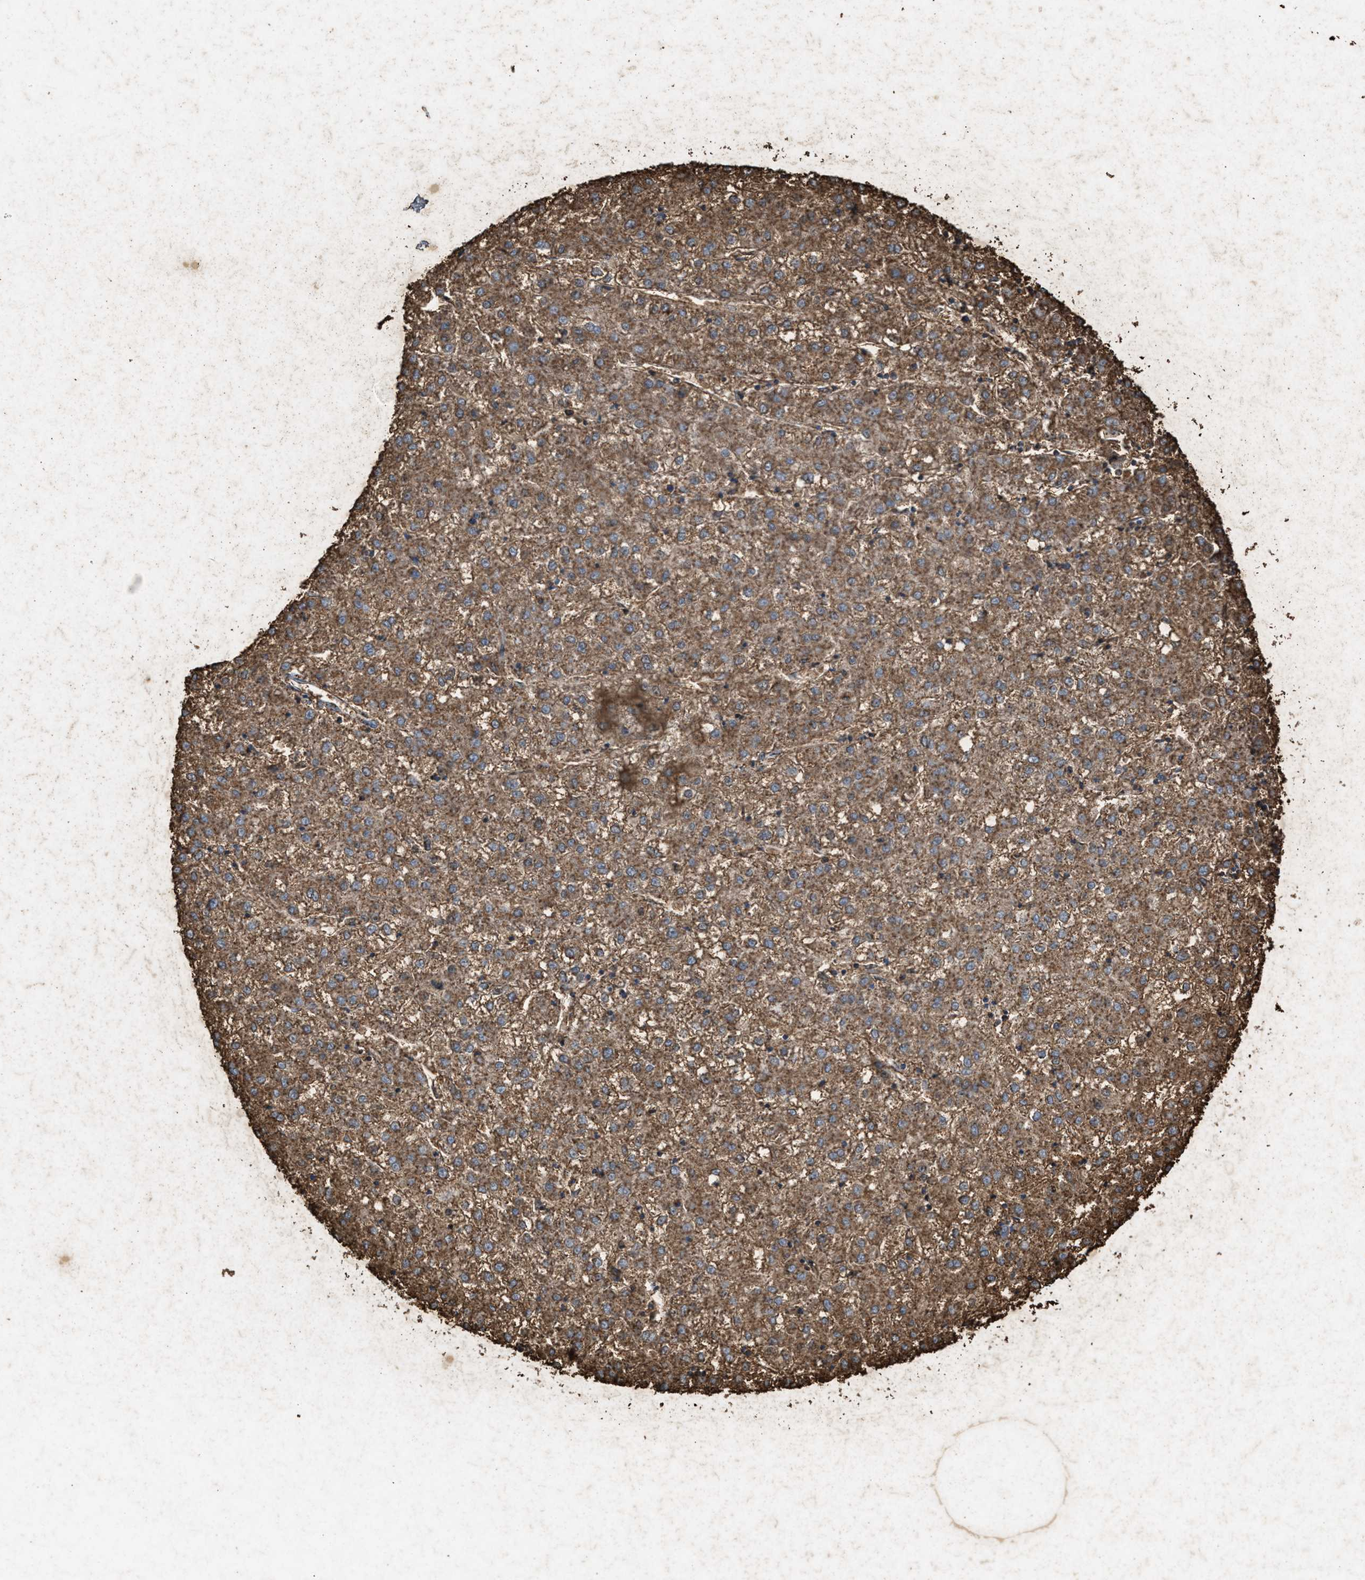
{"staining": {"intensity": "moderate", "quantity": ">75%", "location": "cytoplasmic/membranous"}, "tissue": "liver cancer", "cell_type": "Tumor cells", "image_type": "cancer", "snomed": [{"axis": "morphology", "description": "Carcinoma, Hepatocellular, NOS"}, {"axis": "topography", "description": "Liver"}], "caption": "Immunohistochemical staining of human liver hepatocellular carcinoma exhibits medium levels of moderate cytoplasmic/membranous positivity in about >75% of tumor cells. (Stains: DAB in brown, nuclei in blue, Microscopy: brightfield microscopy at high magnification).", "gene": "LTB4R2", "patient": {"sex": "male", "age": 72}}